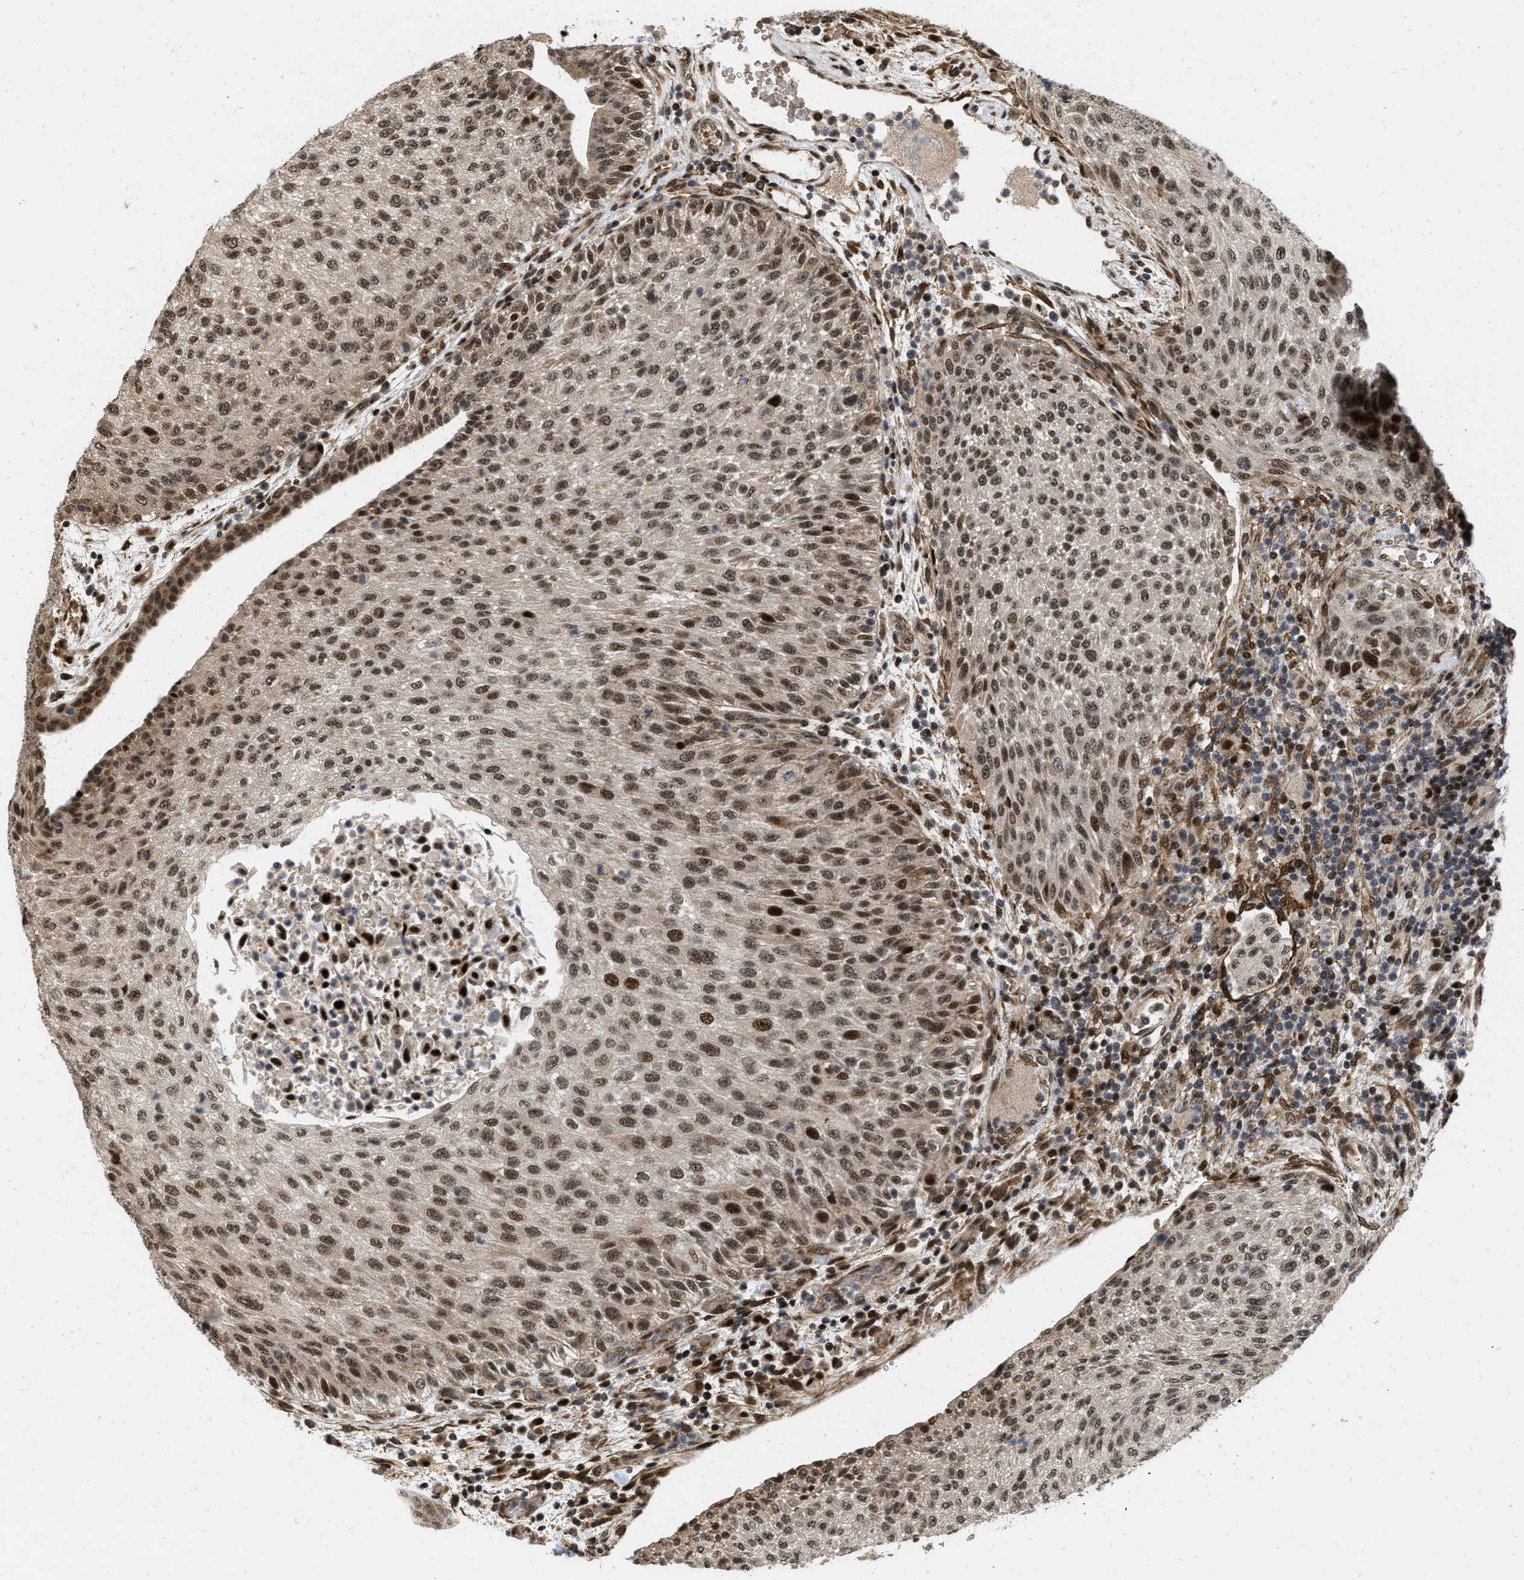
{"staining": {"intensity": "strong", "quantity": ">75%", "location": "nuclear"}, "tissue": "urothelial cancer", "cell_type": "Tumor cells", "image_type": "cancer", "snomed": [{"axis": "morphology", "description": "Urothelial carcinoma, Low grade"}, {"axis": "morphology", "description": "Urothelial carcinoma, High grade"}, {"axis": "topography", "description": "Urinary bladder"}], "caption": "Immunohistochemical staining of human urothelial cancer exhibits high levels of strong nuclear protein staining in about >75% of tumor cells.", "gene": "ANKRD11", "patient": {"sex": "male", "age": 35}}